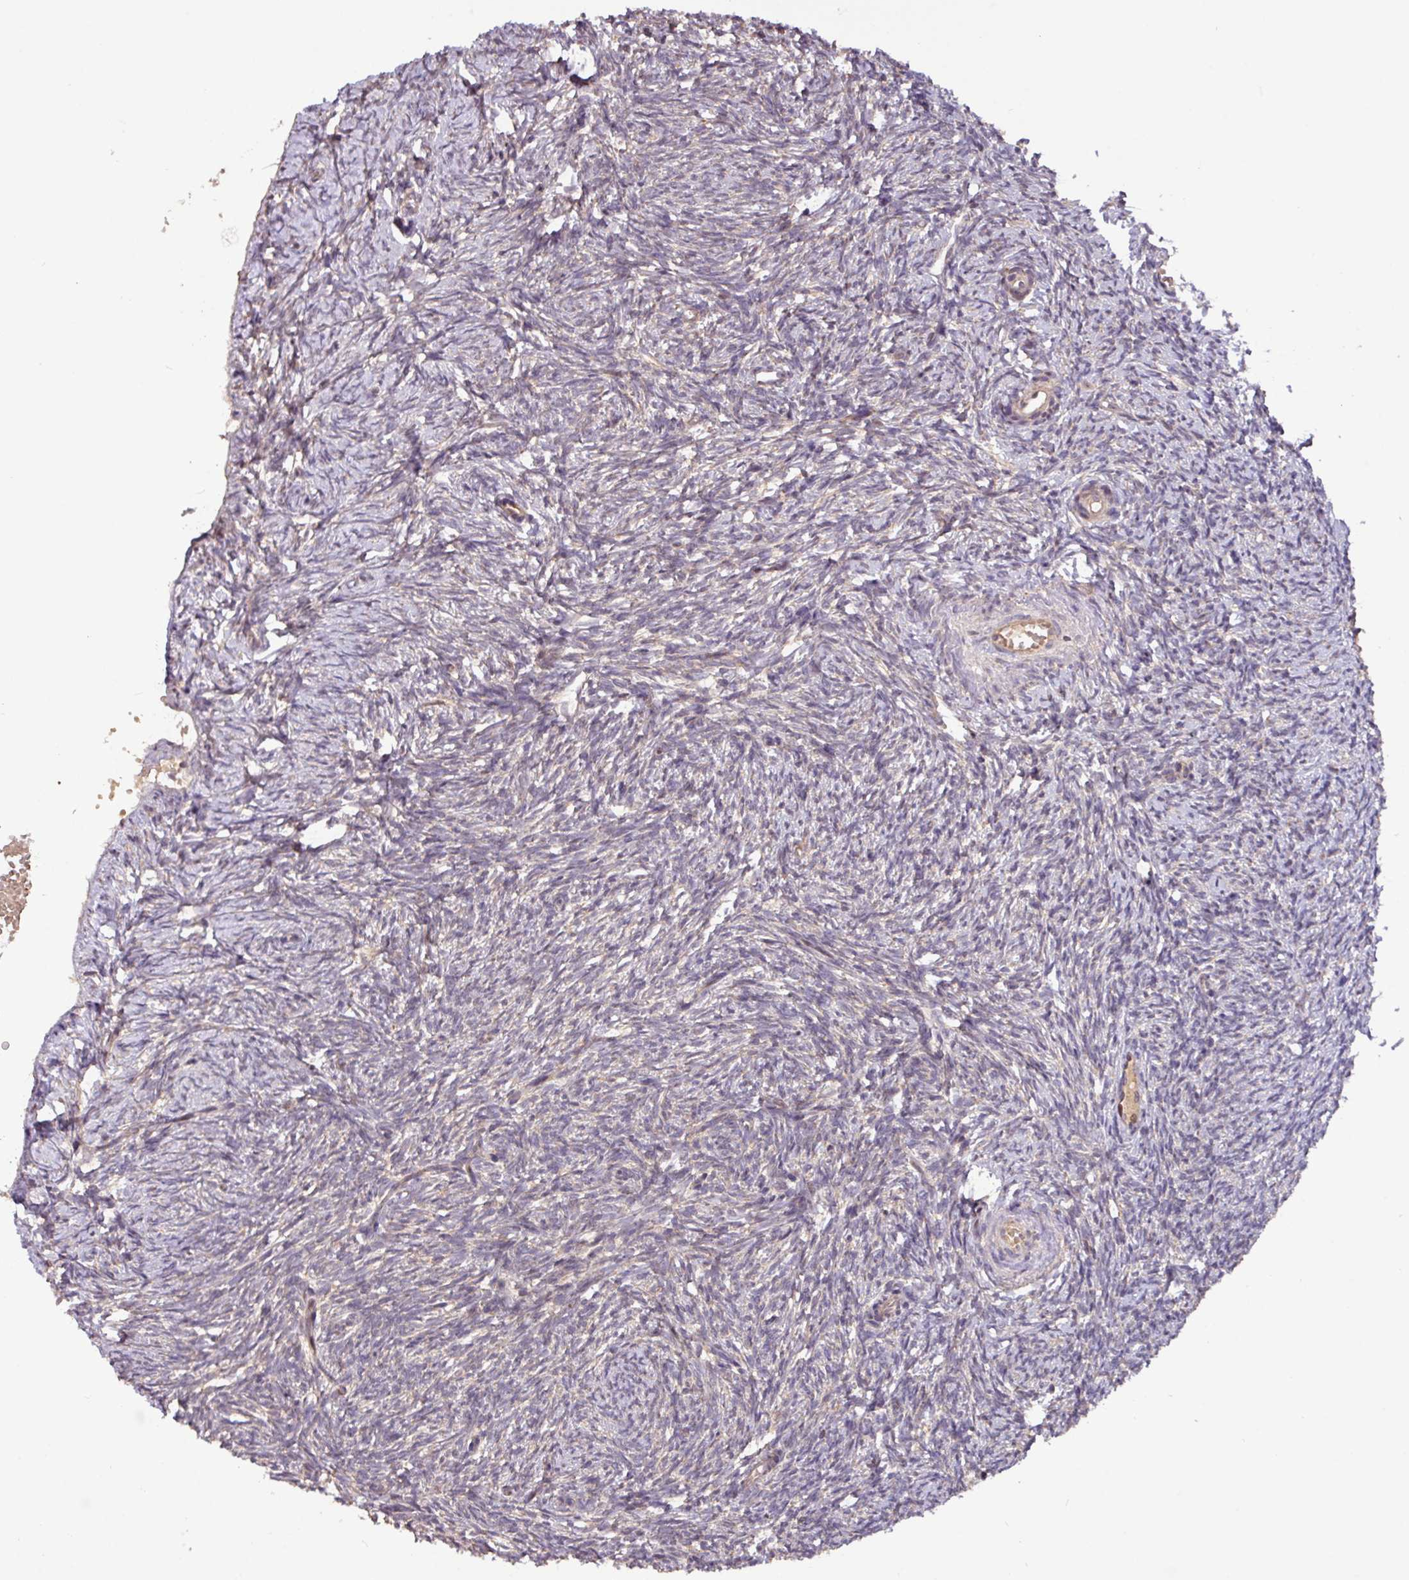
{"staining": {"intensity": "moderate", "quantity": ">75%", "location": "cytoplasmic/membranous"}, "tissue": "ovary", "cell_type": "Follicle cells", "image_type": "normal", "snomed": [{"axis": "morphology", "description": "Normal tissue, NOS"}, {"axis": "topography", "description": "Ovary"}], "caption": "This is a histology image of IHC staining of normal ovary, which shows moderate expression in the cytoplasmic/membranous of follicle cells.", "gene": "YPEL1", "patient": {"sex": "female", "age": 51}}